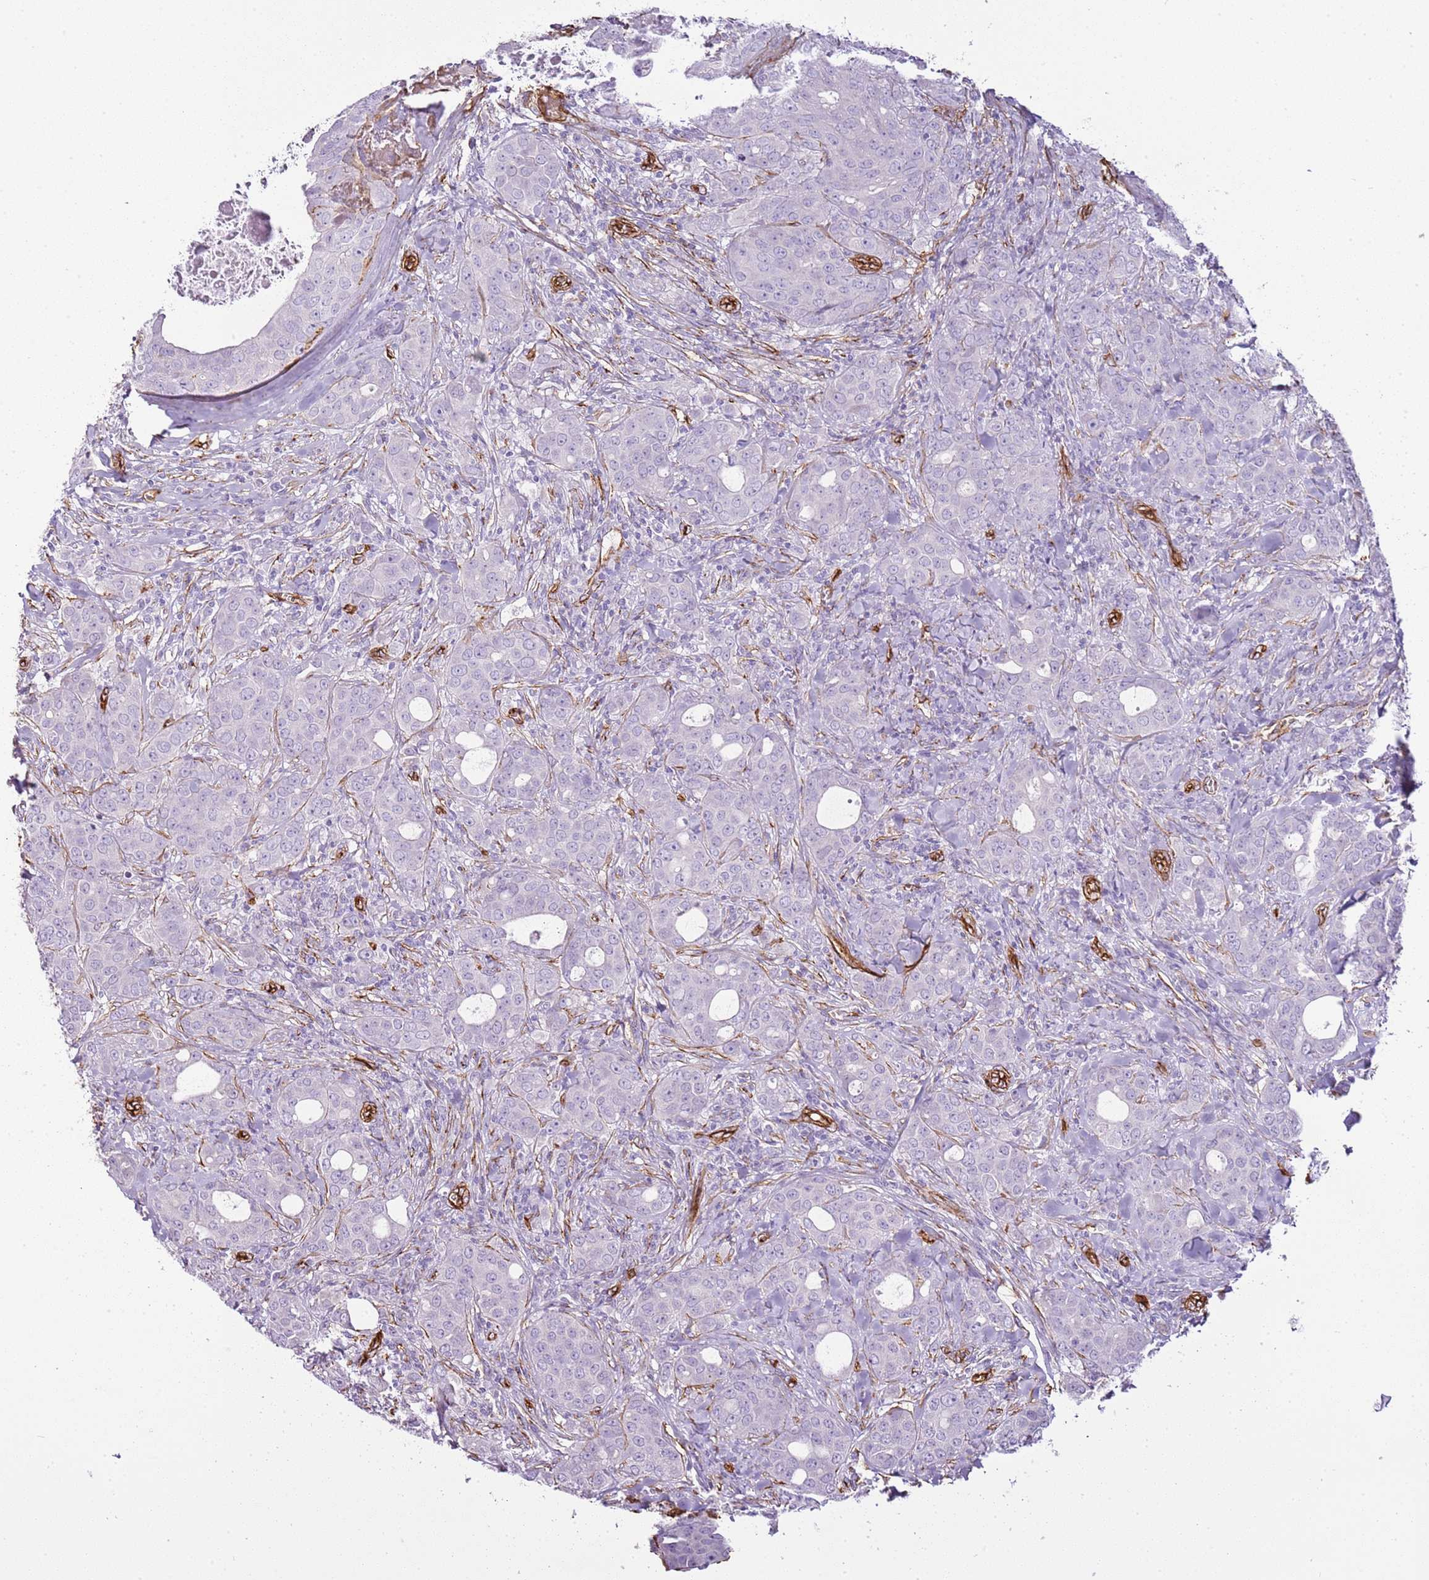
{"staining": {"intensity": "negative", "quantity": "none", "location": "none"}, "tissue": "breast cancer", "cell_type": "Tumor cells", "image_type": "cancer", "snomed": [{"axis": "morphology", "description": "Duct carcinoma"}, {"axis": "topography", "description": "Breast"}], "caption": "Breast cancer stained for a protein using immunohistochemistry demonstrates no expression tumor cells.", "gene": "CTDSPL", "patient": {"sex": "female", "age": 43}}